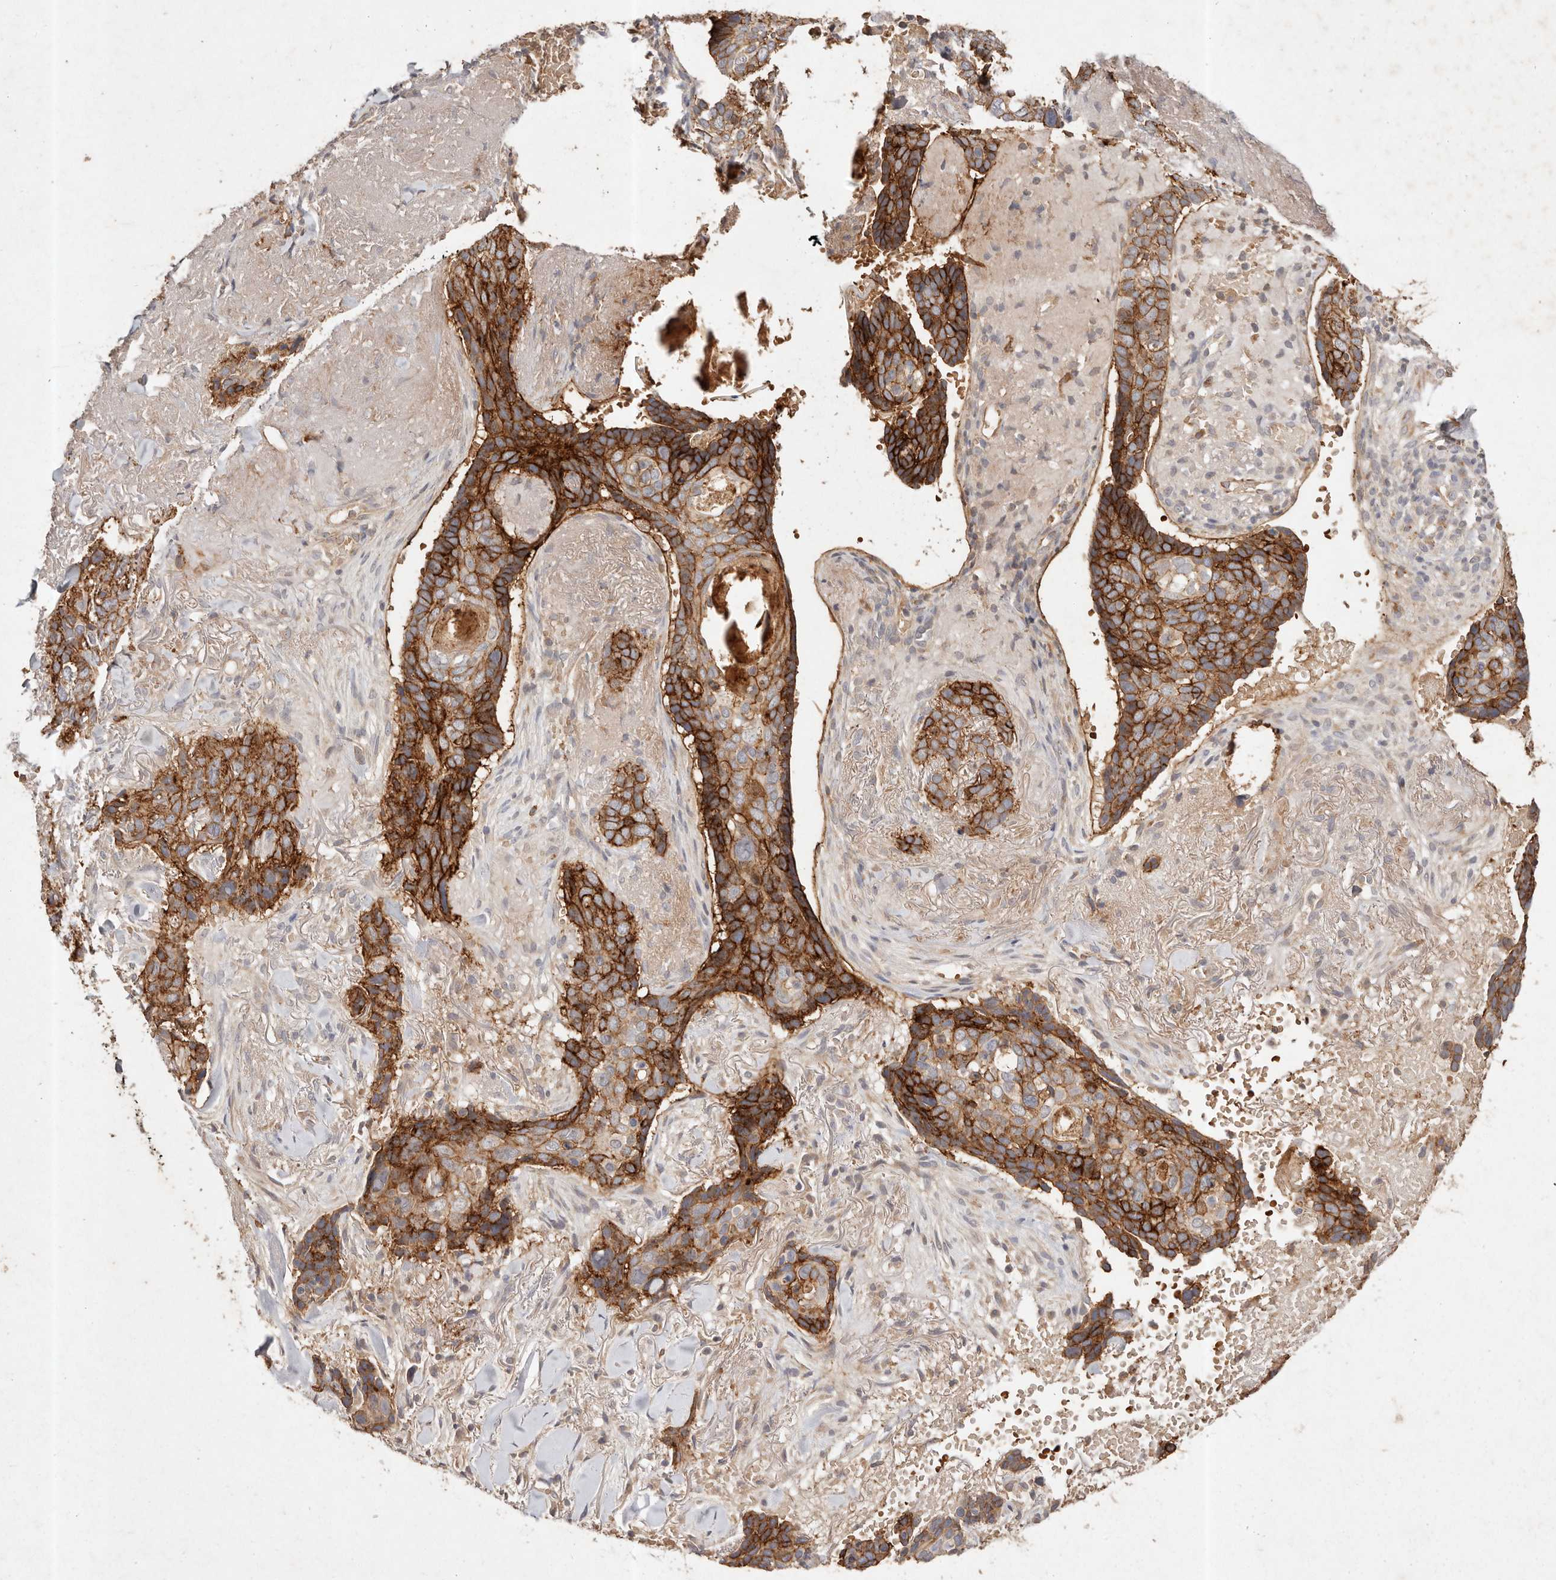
{"staining": {"intensity": "strong", "quantity": ">75%", "location": "cytoplasmic/membranous"}, "tissue": "skin cancer", "cell_type": "Tumor cells", "image_type": "cancer", "snomed": [{"axis": "morphology", "description": "Basal cell carcinoma"}, {"axis": "topography", "description": "Skin"}], "caption": "Skin cancer stained for a protein (brown) exhibits strong cytoplasmic/membranous positive positivity in approximately >75% of tumor cells.", "gene": "CXADR", "patient": {"sex": "female", "age": 82}}